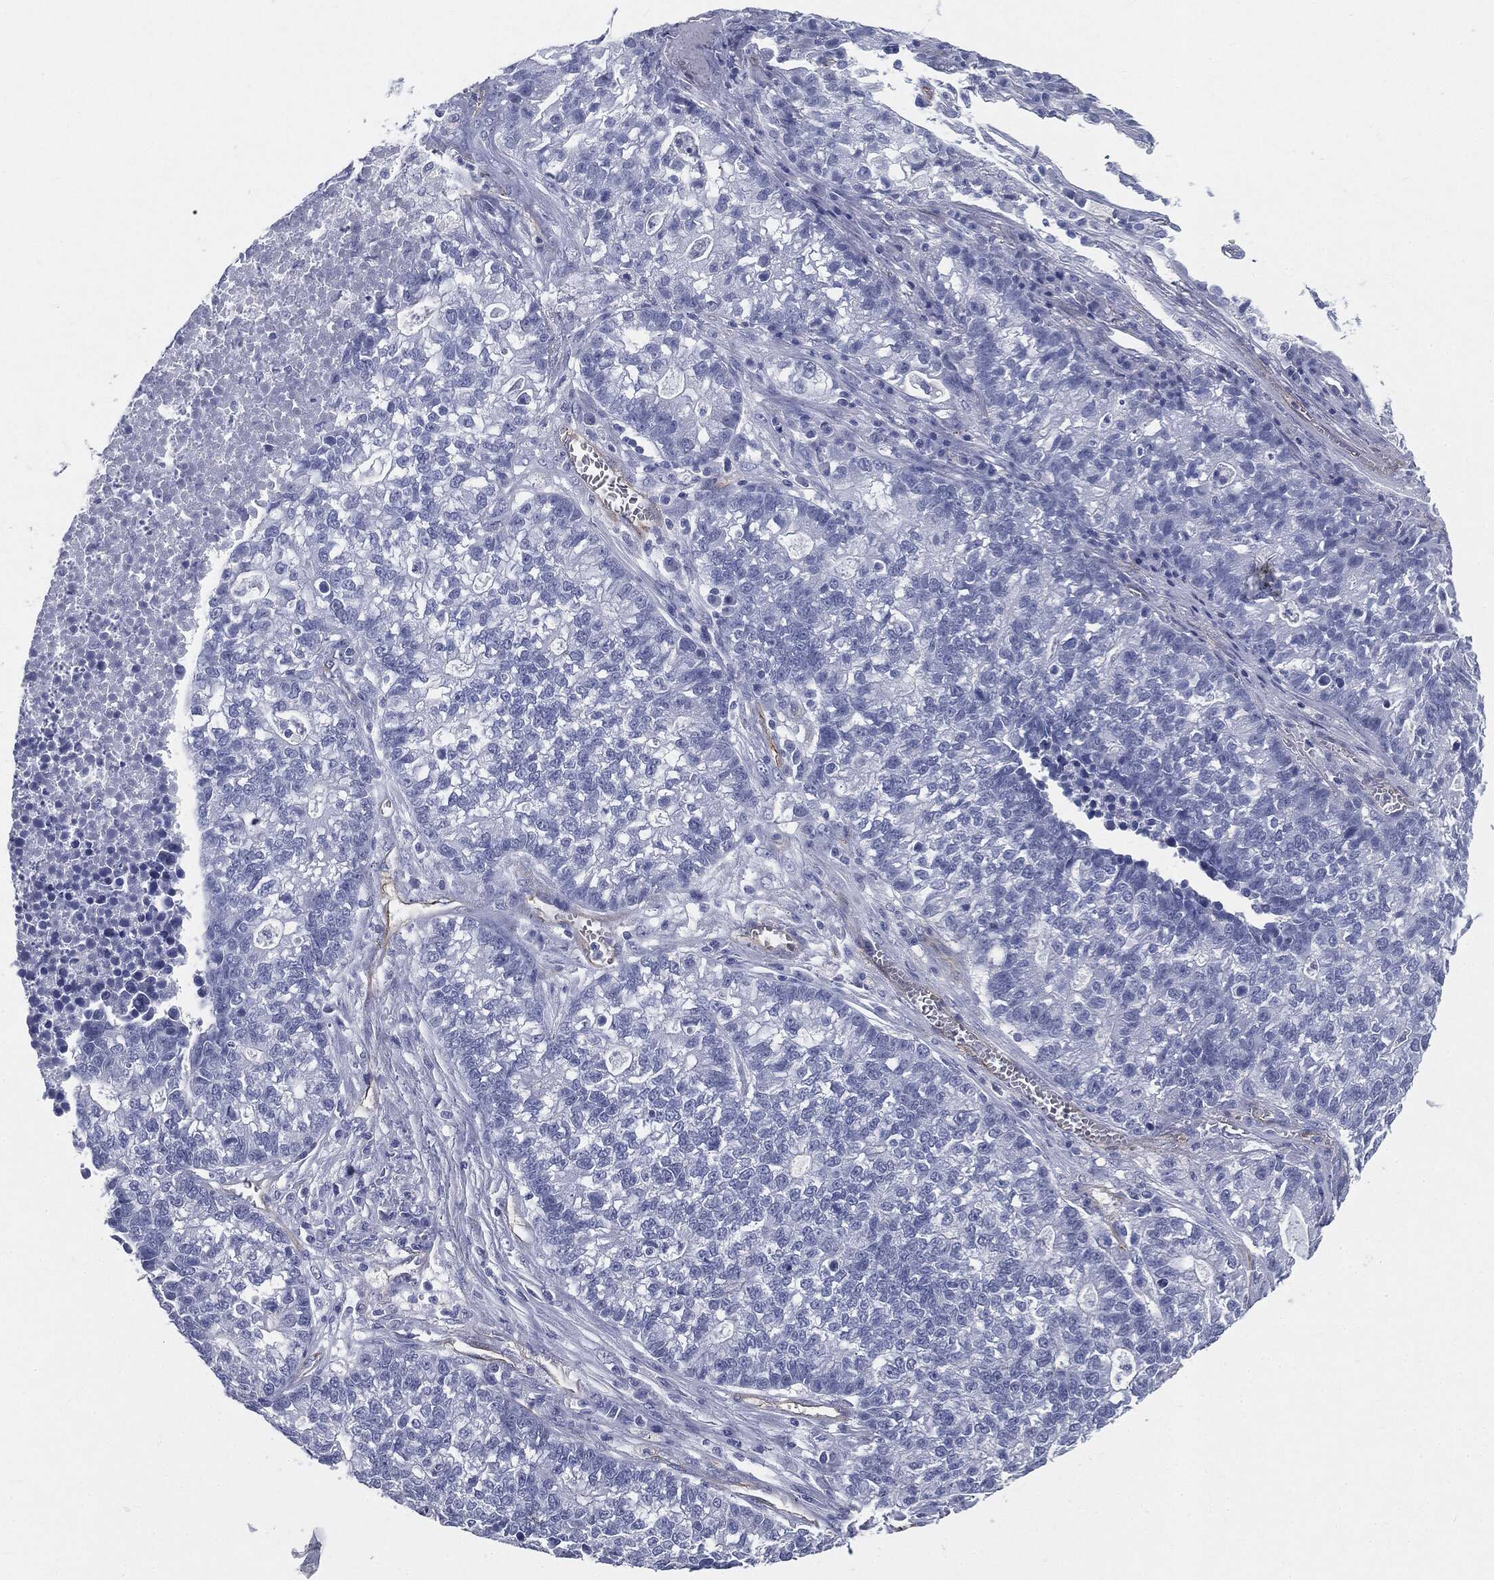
{"staining": {"intensity": "negative", "quantity": "none", "location": "none"}, "tissue": "lung cancer", "cell_type": "Tumor cells", "image_type": "cancer", "snomed": [{"axis": "morphology", "description": "Adenocarcinoma, NOS"}, {"axis": "topography", "description": "Lung"}], "caption": "An image of human adenocarcinoma (lung) is negative for staining in tumor cells.", "gene": "MUC5AC", "patient": {"sex": "male", "age": 57}}